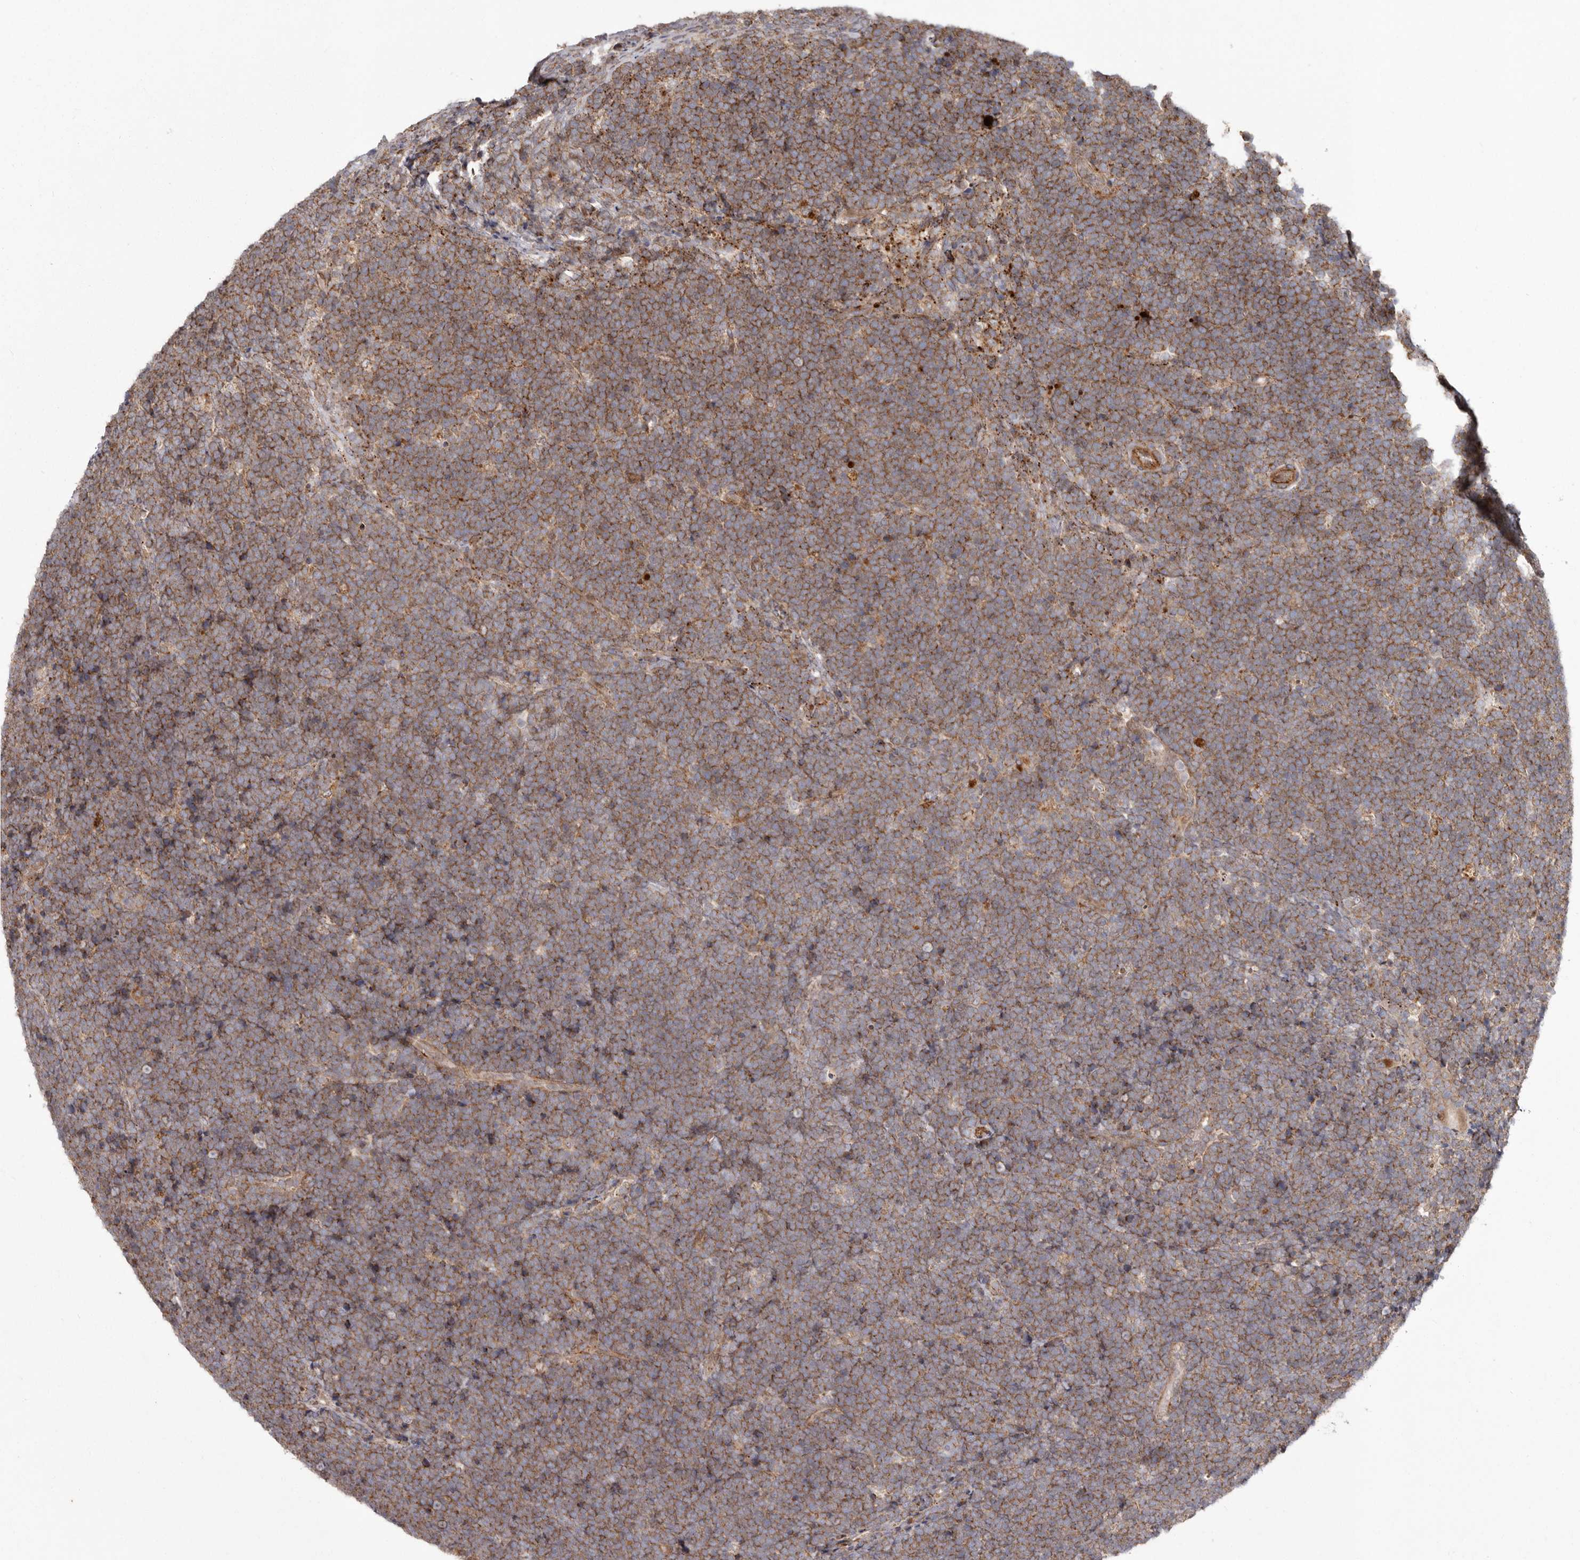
{"staining": {"intensity": "moderate", "quantity": ">75%", "location": "cytoplasmic/membranous"}, "tissue": "lymphoma", "cell_type": "Tumor cells", "image_type": "cancer", "snomed": [{"axis": "morphology", "description": "Malignant lymphoma, non-Hodgkin's type, High grade"}, {"axis": "topography", "description": "Lymph node"}], "caption": "Tumor cells demonstrate moderate cytoplasmic/membranous staining in approximately >75% of cells in lymphoma.", "gene": "NUP43", "patient": {"sex": "male", "age": 13}}